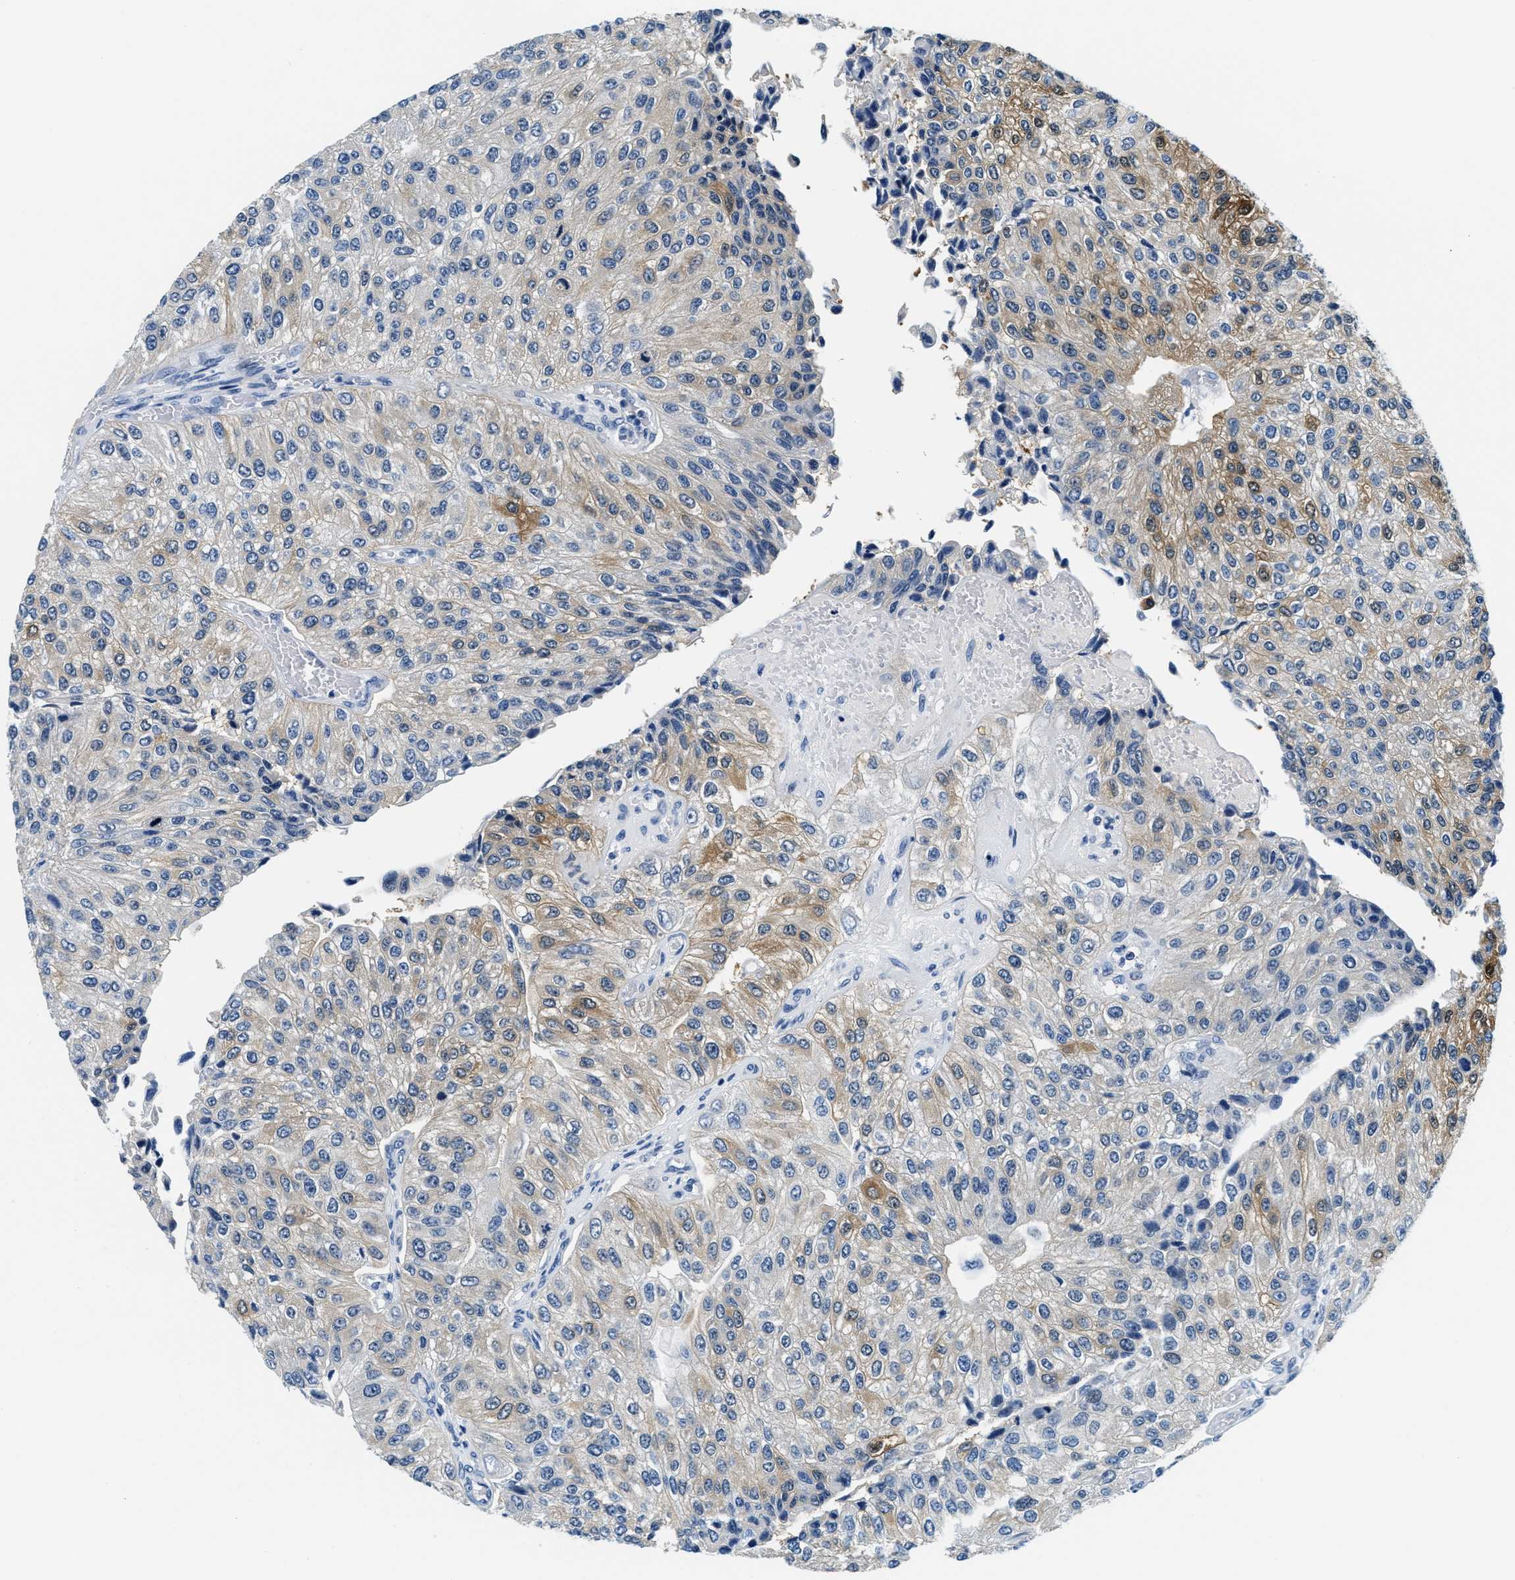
{"staining": {"intensity": "weak", "quantity": "<25%", "location": "cytoplasmic/membranous"}, "tissue": "urothelial cancer", "cell_type": "Tumor cells", "image_type": "cancer", "snomed": [{"axis": "morphology", "description": "Urothelial carcinoma, High grade"}, {"axis": "topography", "description": "Kidney"}, {"axis": "topography", "description": "Urinary bladder"}], "caption": "The immunohistochemistry (IHC) photomicrograph has no significant expression in tumor cells of urothelial carcinoma (high-grade) tissue.", "gene": "GSTM3", "patient": {"sex": "male", "age": 77}}